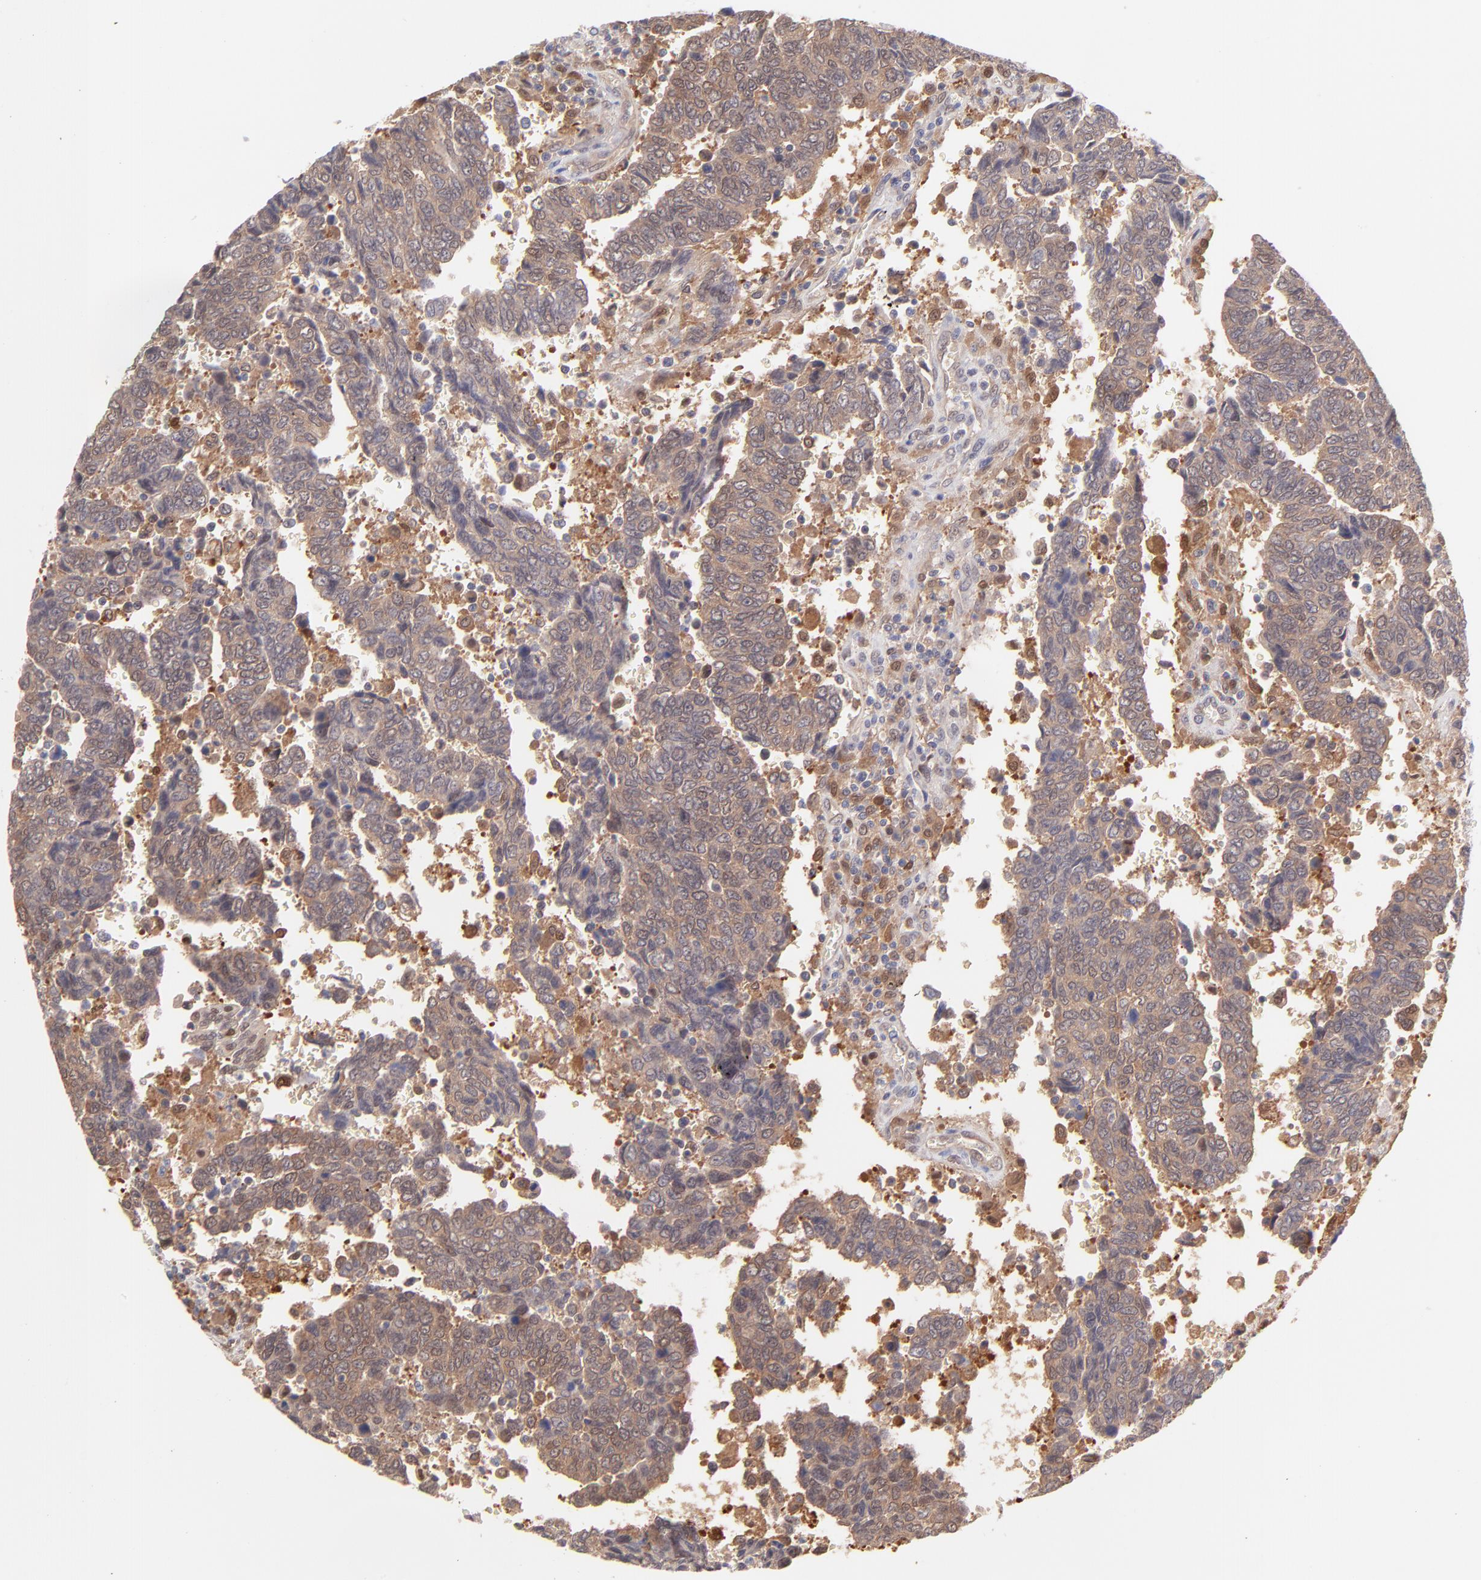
{"staining": {"intensity": "moderate", "quantity": ">75%", "location": "cytoplasmic/membranous"}, "tissue": "urothelial cancer", "cell_type": "Tumor cells", "image_type": "cancer", "snomed": [{"axis": "morphology", "description": "Urothelial carcinoma, High grade"}, {"axis": "topography", "description": "Urinary bladder"}], "caption": "Moderate cytoplasmic/membranous staining is appreciated in about >75% of tumor cells in urothelial cancer. (IHC, brightfield microscopy, high magnification).", "gene": "HYAL1", "patient": {"sex": "male", "age": 86}}